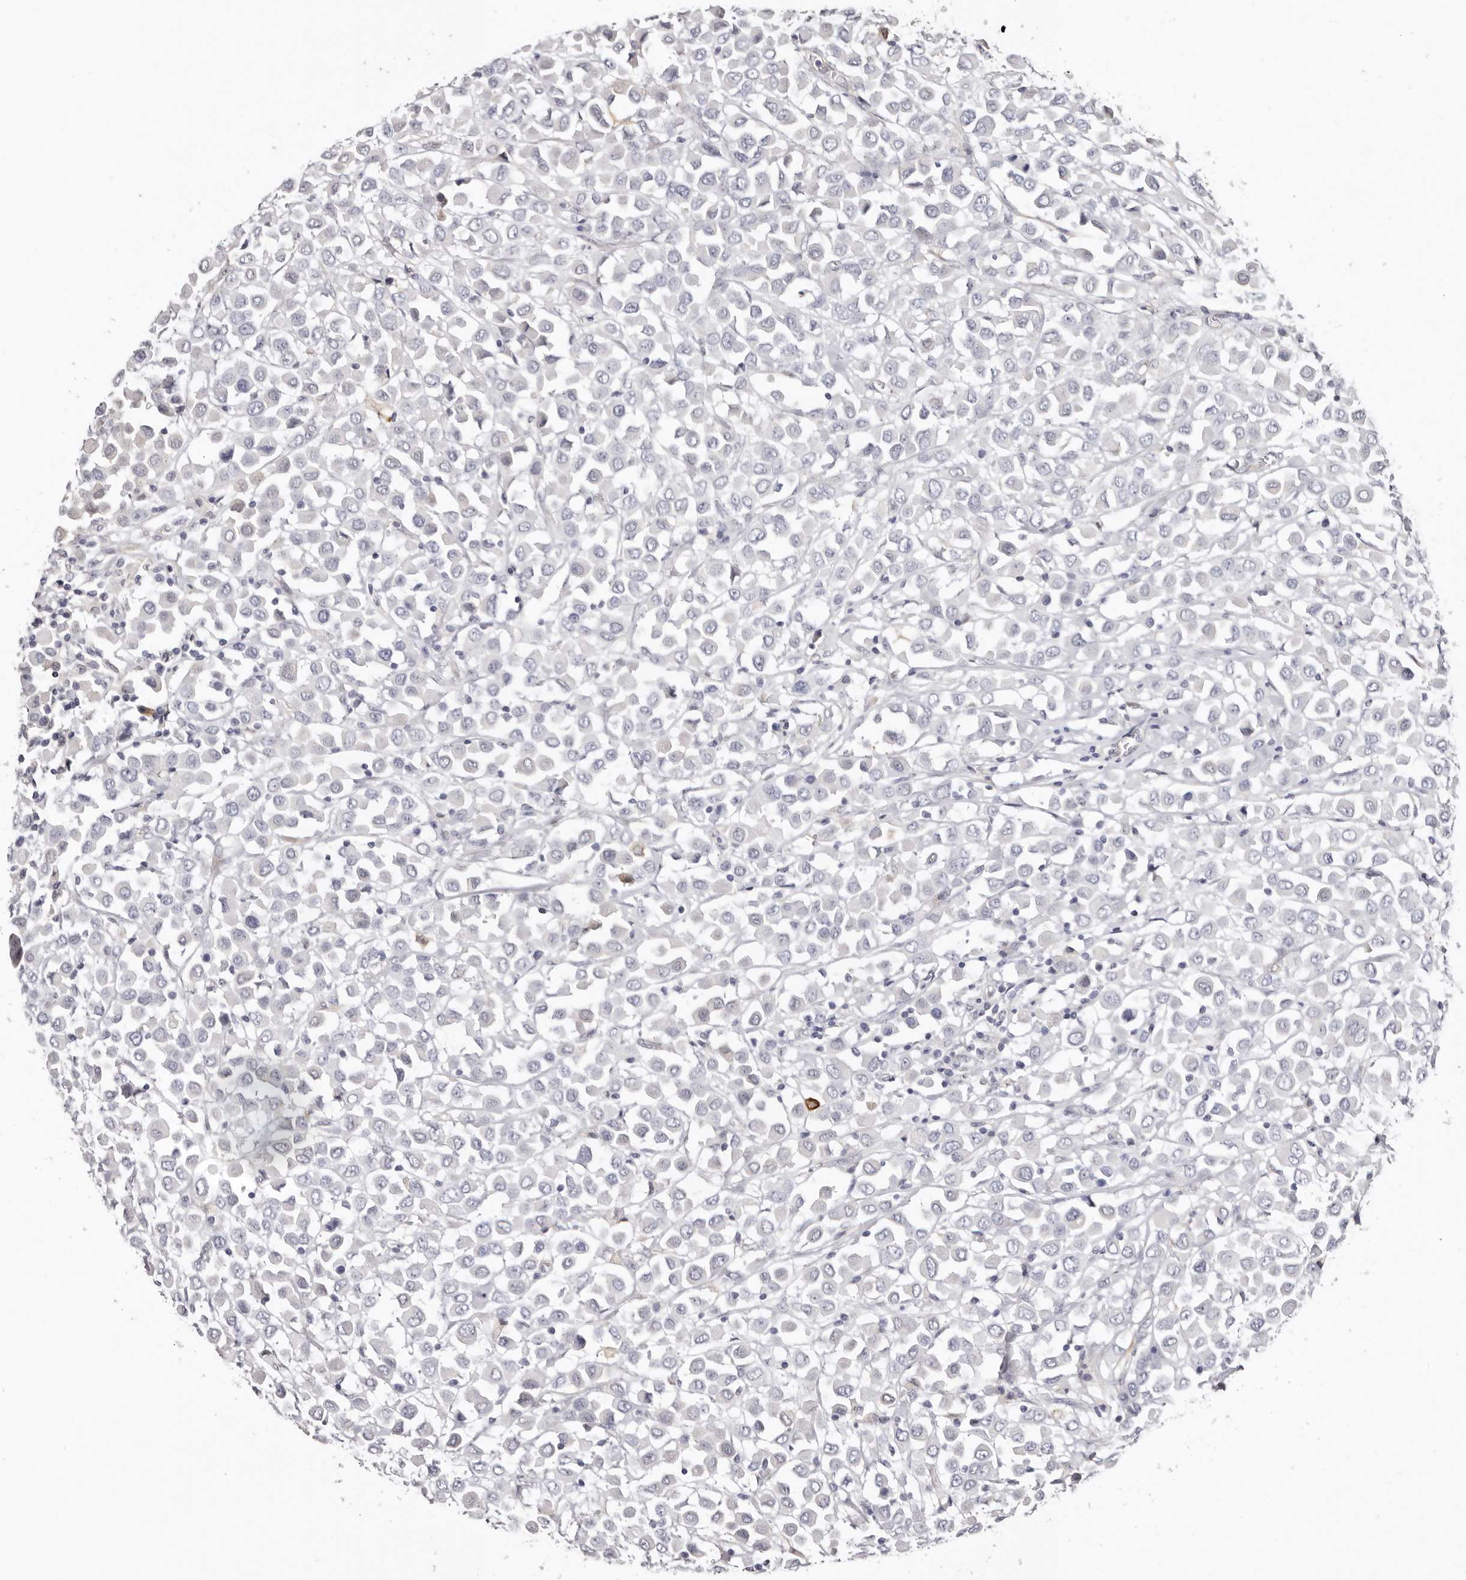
{"staining": {"intensity": "negative", "quantity": "none", "location": "none"}, "tissue": "breast cancer", "cell_type": "Tumor cells", "image_type": "cancer", "snomed": [{"axis": "morphology", "description": "Duct carcinoma"}, {"axis": "topography", "description": "Breast"}], "caption": "IHC histopathology image of human invasive ductal carcinoma (breast) stained for a protein (brown), which shows no positivity in tumor cells.", "gene": "PKDCC", "patient": {"sex": "female", "age": 61}}